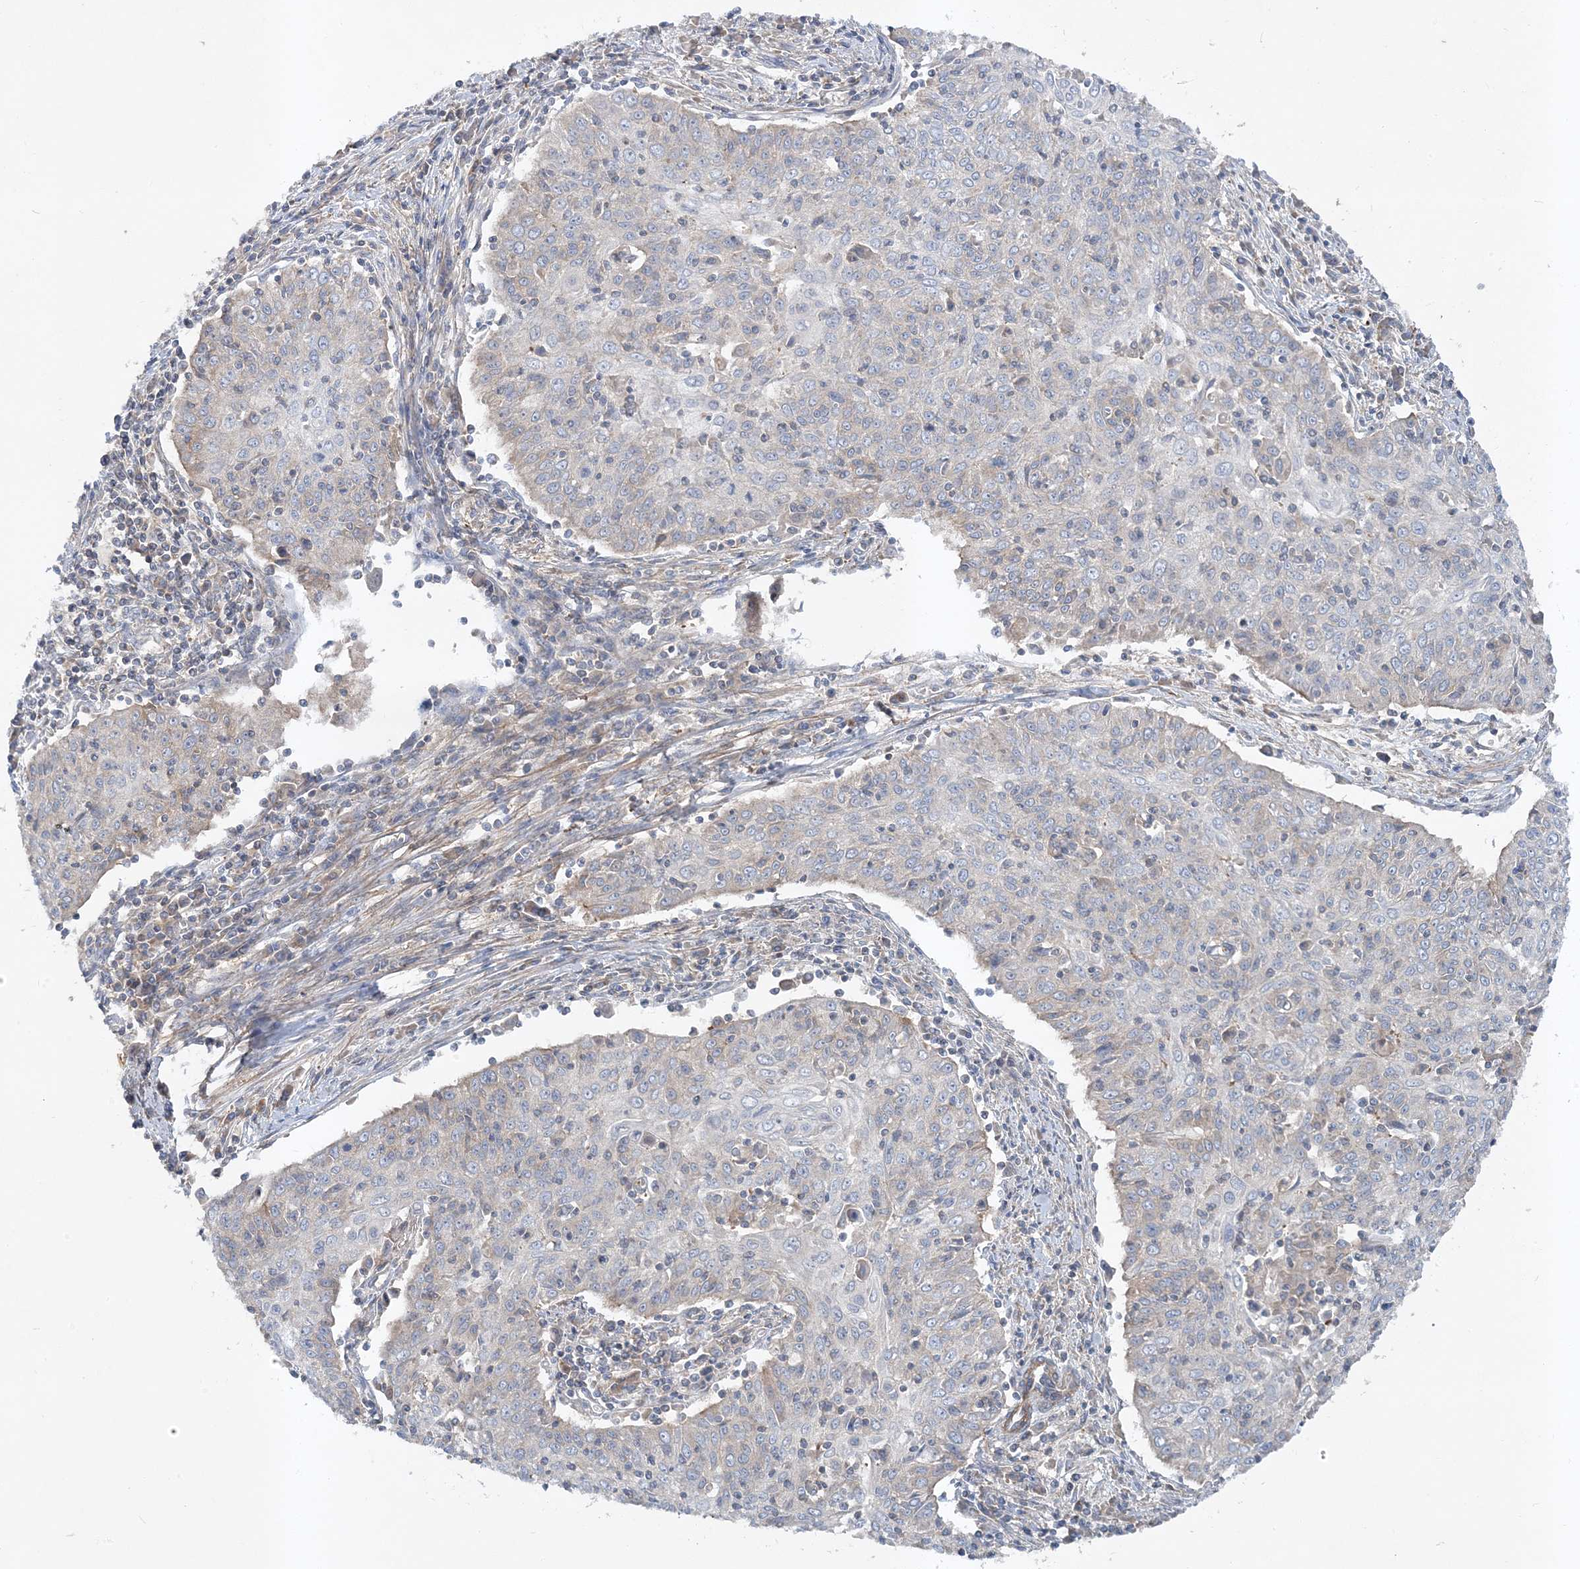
{"staining": {"intensity": "negative", "quantity": "none", "location": "none"}, "tissue": "cervical cancer", "cell_type": "Tumor cells", "image_type": "cancer", "snomed": [{"axis": "morphology", "description": "Squamous cell carcinoma, NOS"}, {"axis": "topography", "description": "Cervix"}], "caption": "There is no significant expression in tumor cells of cervical cancer (squamous cell carcinoma). Brightfield microscopy of immunohistochemistry stained with DAB (3,3'-diaminobenzidine) (brown) and hematoxylin (blue), captured at high magnification.", "gene": "LEXM", "patient": {"sex": "female", "age": 48}}